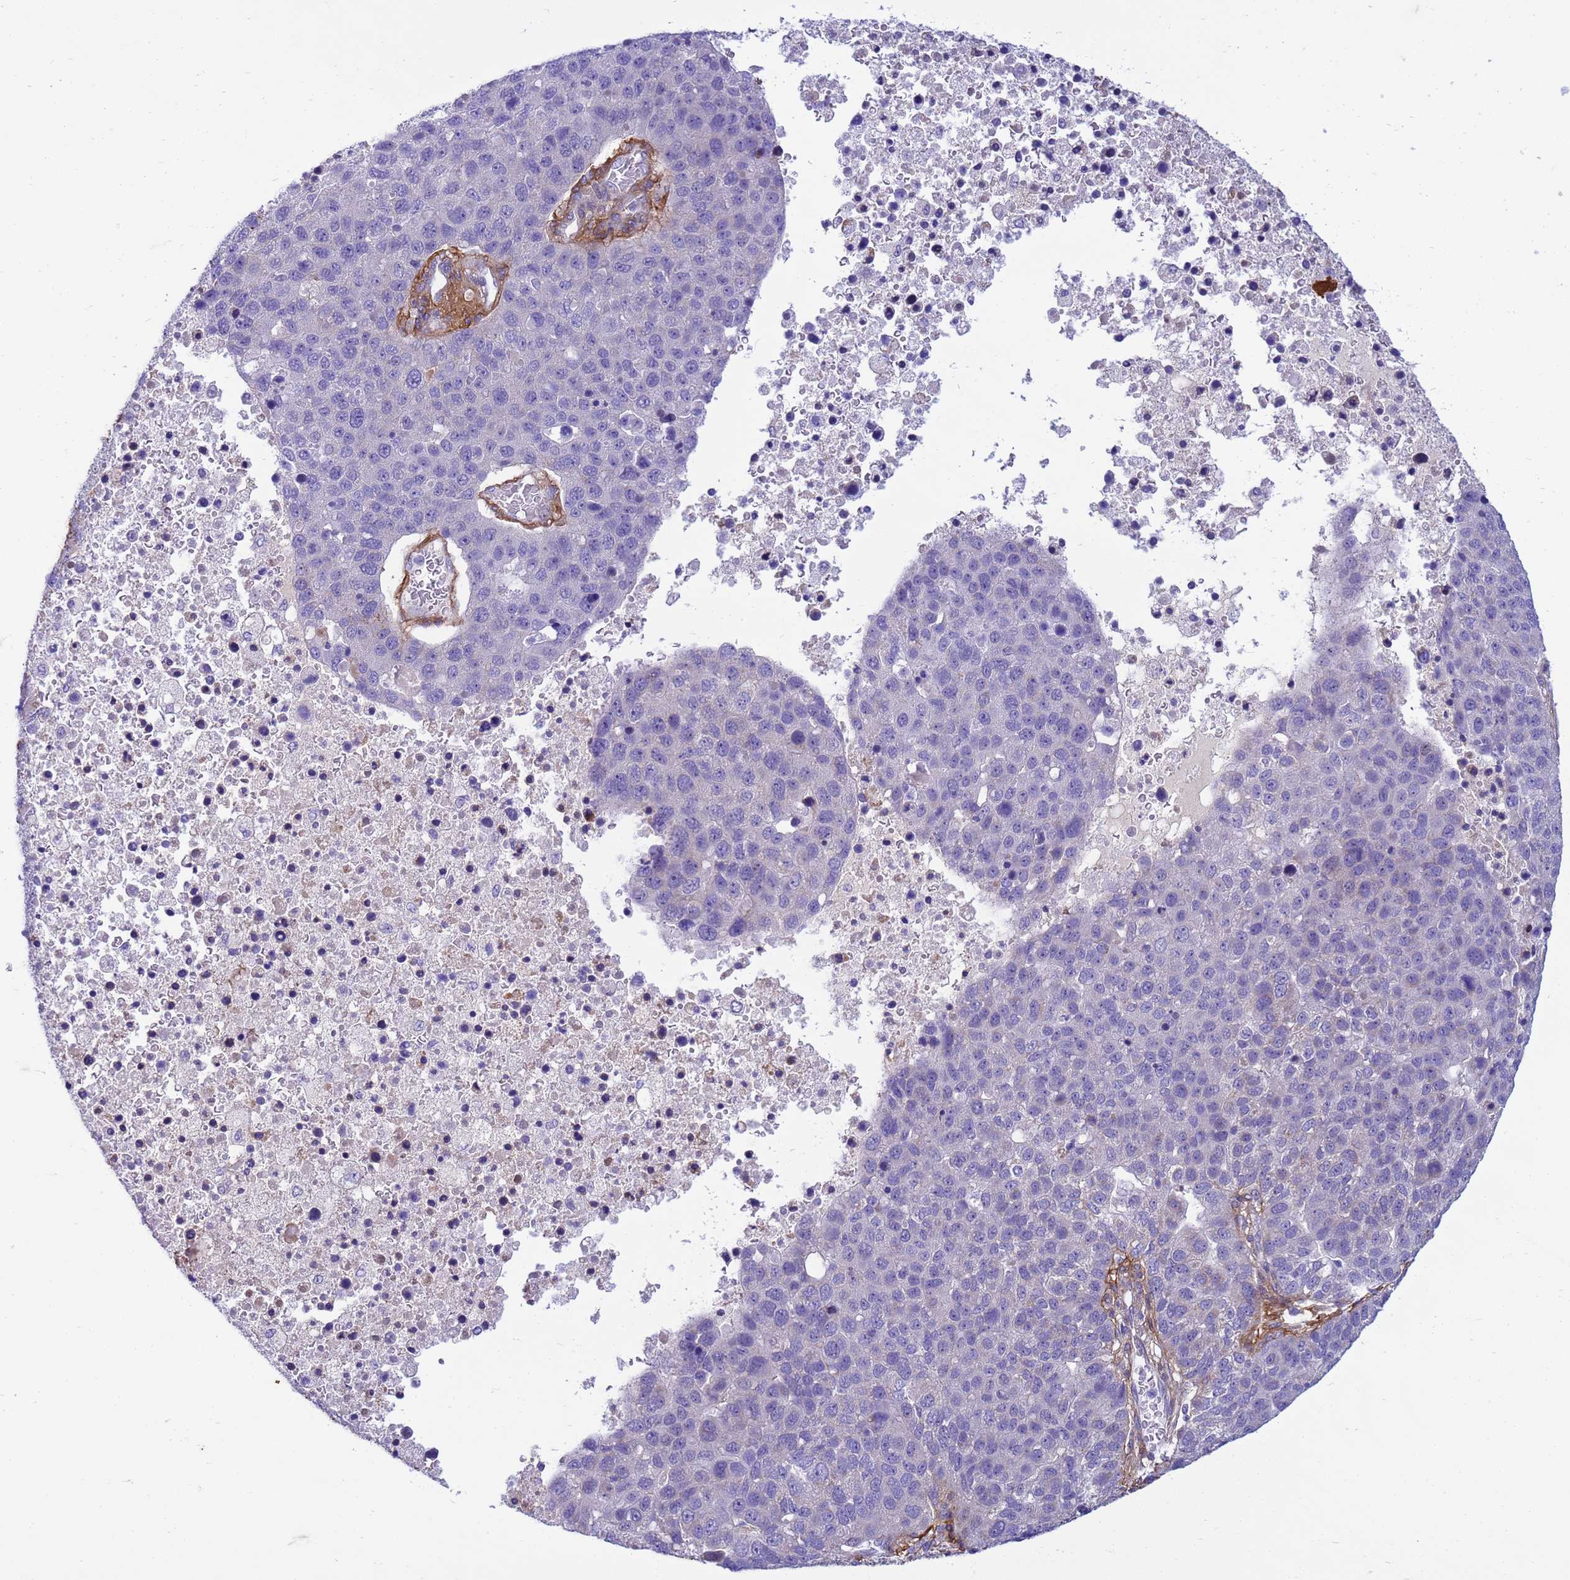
{"staining": {"intensity": "negative", "quantity": "none", "location": "none"}, "tissue": "pancreatic cancer", "cell_type": "Tumor cells", "image_type": "cancer", "snomed": [{"axis": "morphology", "description": "Adenocarcinoma, NOS"}, {"axis": "topography", "description": "Pancreas"}], "caption": "This histopathology image is of pancreatic cancer (adenocarcinoma) stained with IHC to label a protein in brown with the nuclei are counter-stained blue. There is no positivity in tumor cells.", "gene": "P2RX7", "patient": {"sex": "female", "age": 61}}